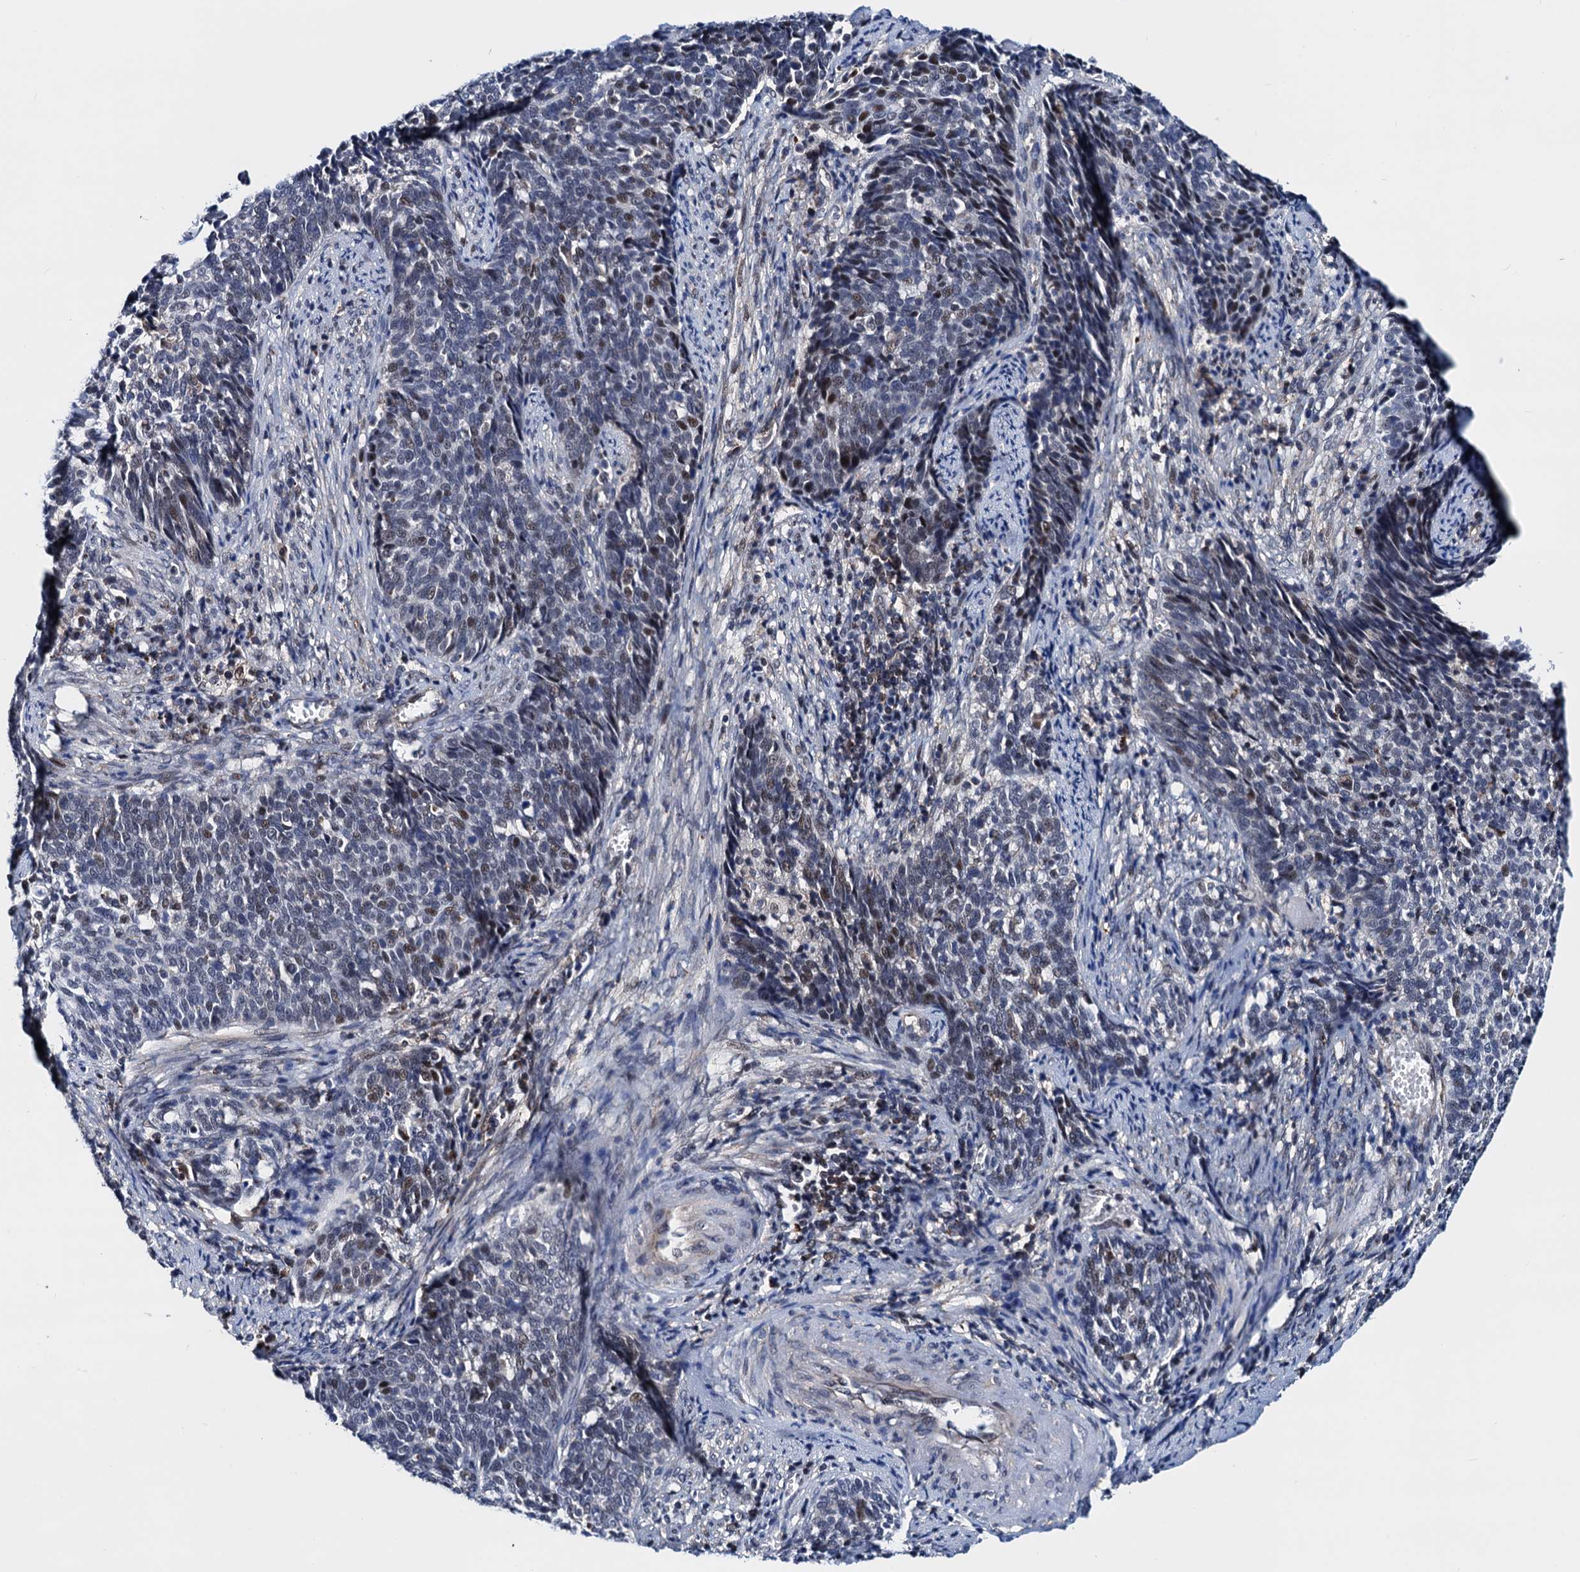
{"staining": {"intensity": "moderate", "quantity": "<25%", "location": "nuclear"}, "tissue": "cervical cancer", "cell_type": "Tumor cells", "image_type": "cancer", "snomed": [{"axis": "morphology", "description": "Squamous cell carcinoma, NOS"}, {"axis": "topography", "description": "Cervix"}], "caption": "Squamous cell carcinoma (cervical) stained with a brown dye displays moderate nuclear positive positivity in approximately <25% of tumor cells.", "gene": "COA4", "patient": {"sex": "female", "age": 39}}